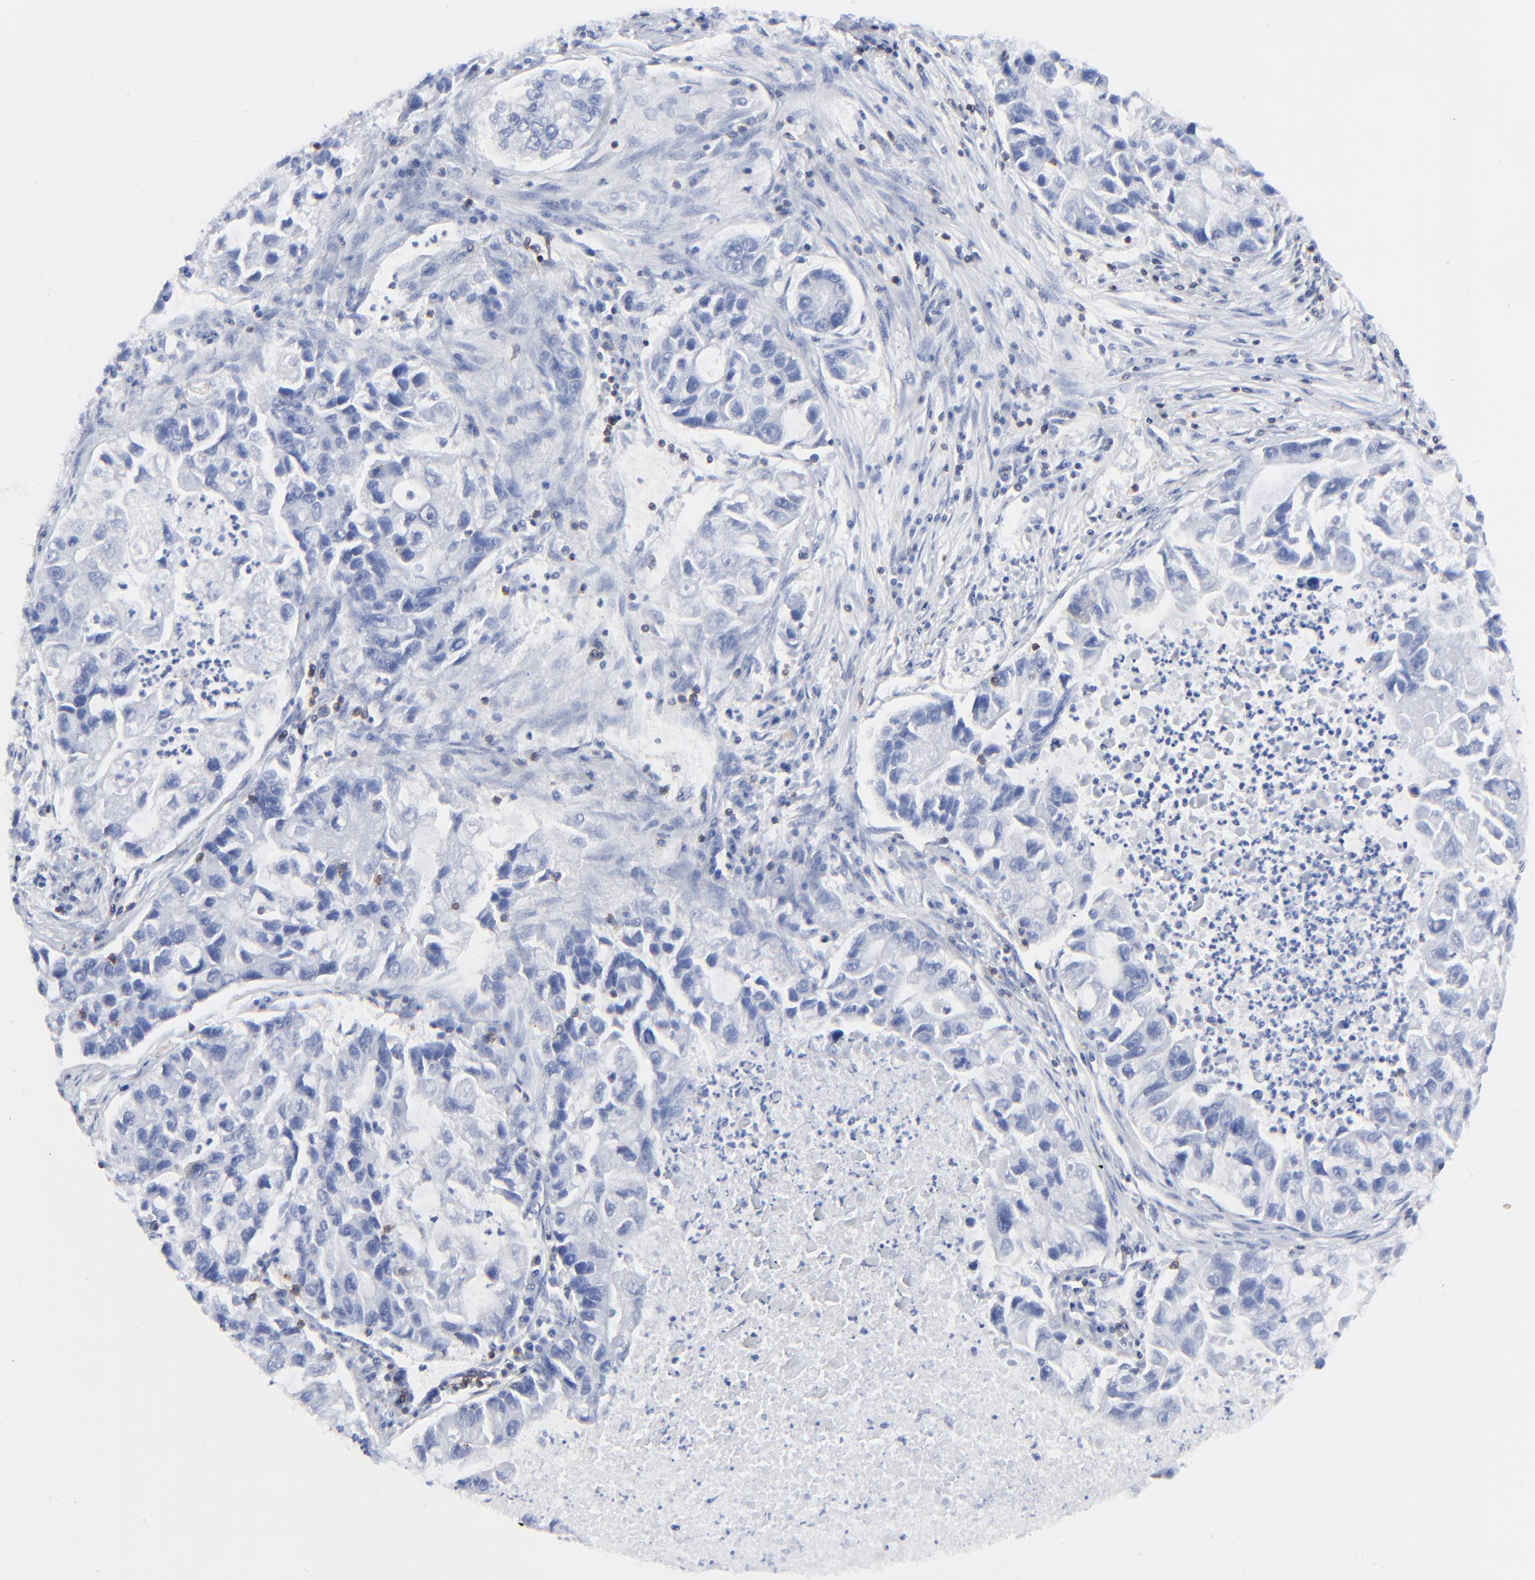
{"staining": {"intensity": "negative", "quantity": "none", "location": "none"}, "tissue": "lung cancer", "cell_type": "Tumor cells", "image_type": "cancer", "snomed": [{"axis": "morphology", "description": "Adenocarcinoma, NOS"}, {"axis": "topography", "description": "Lung"}], "caption": "Immunohistochemical staining of human lung cancer shows no significant positivity in tumor cells. (DAB (3,3'-diaminobenzidine) immunohistochemistry with hematoxylin counter stain).", "gene": "LCK", "patient": {"sex": "female", "age": 51}}